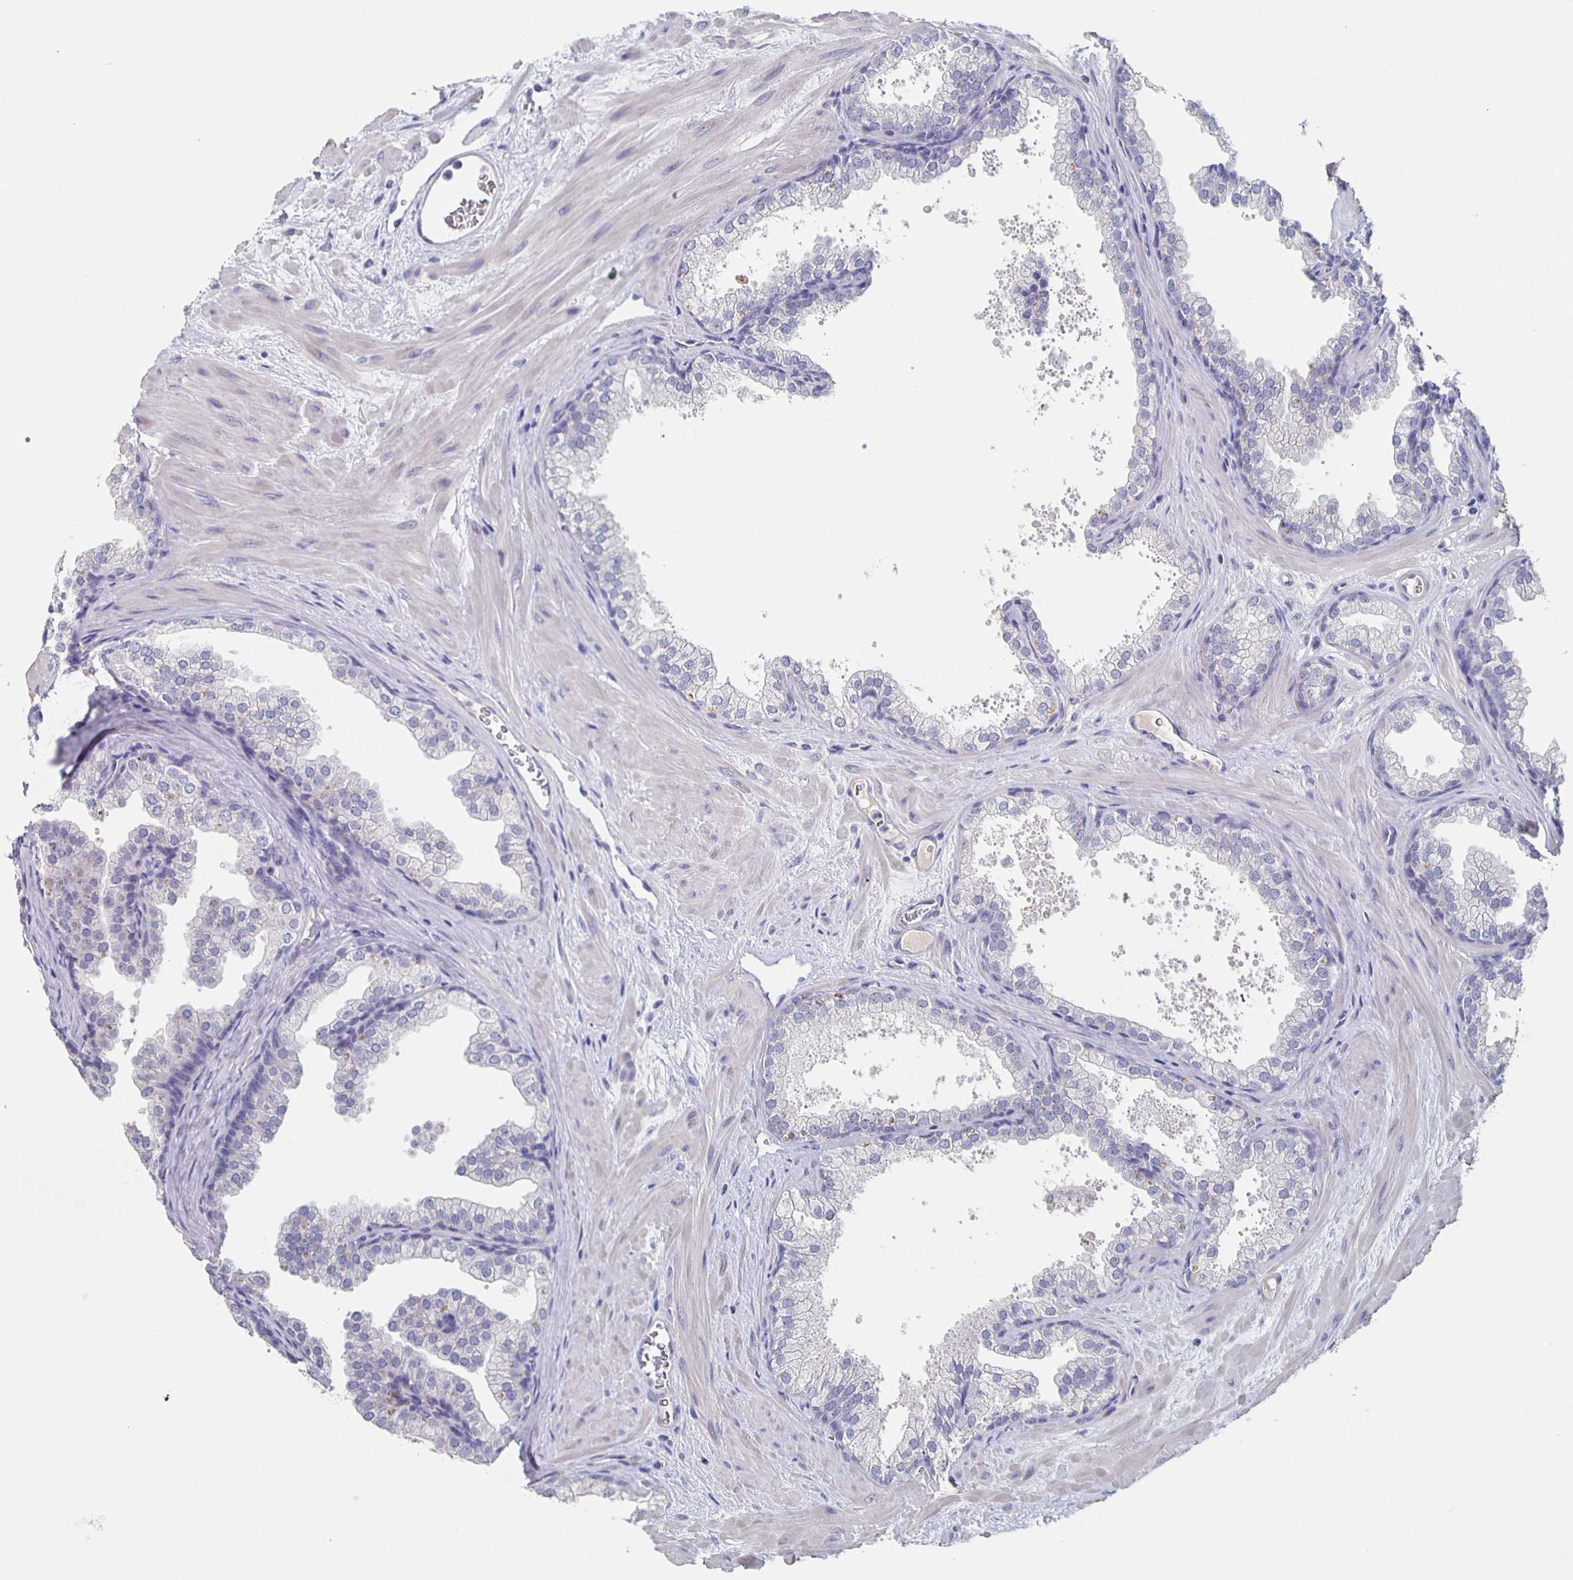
{"staining": {"intensity": "negative", "quantity": "none", "location": "none"}, "tissue": "prostate", "cell_type": "Glandular cells", "image_type": "normal", "snomed": [{"axis": "morphology", "description": "Normal tissue, NOS"}, {"axis": "topography", "description": "Prostate"}], "caption": "IHC photomicrograph of benign prostate stained for a protein (brown), which exhibits no expression in glandular cells. (DAB (3,3'-diaminobenzidine) immunohistochemistry (IHC) with hematoxylin counter stain).", "gene": "CACNA2D2", "patient": {"sex": "male", "age": 37}}